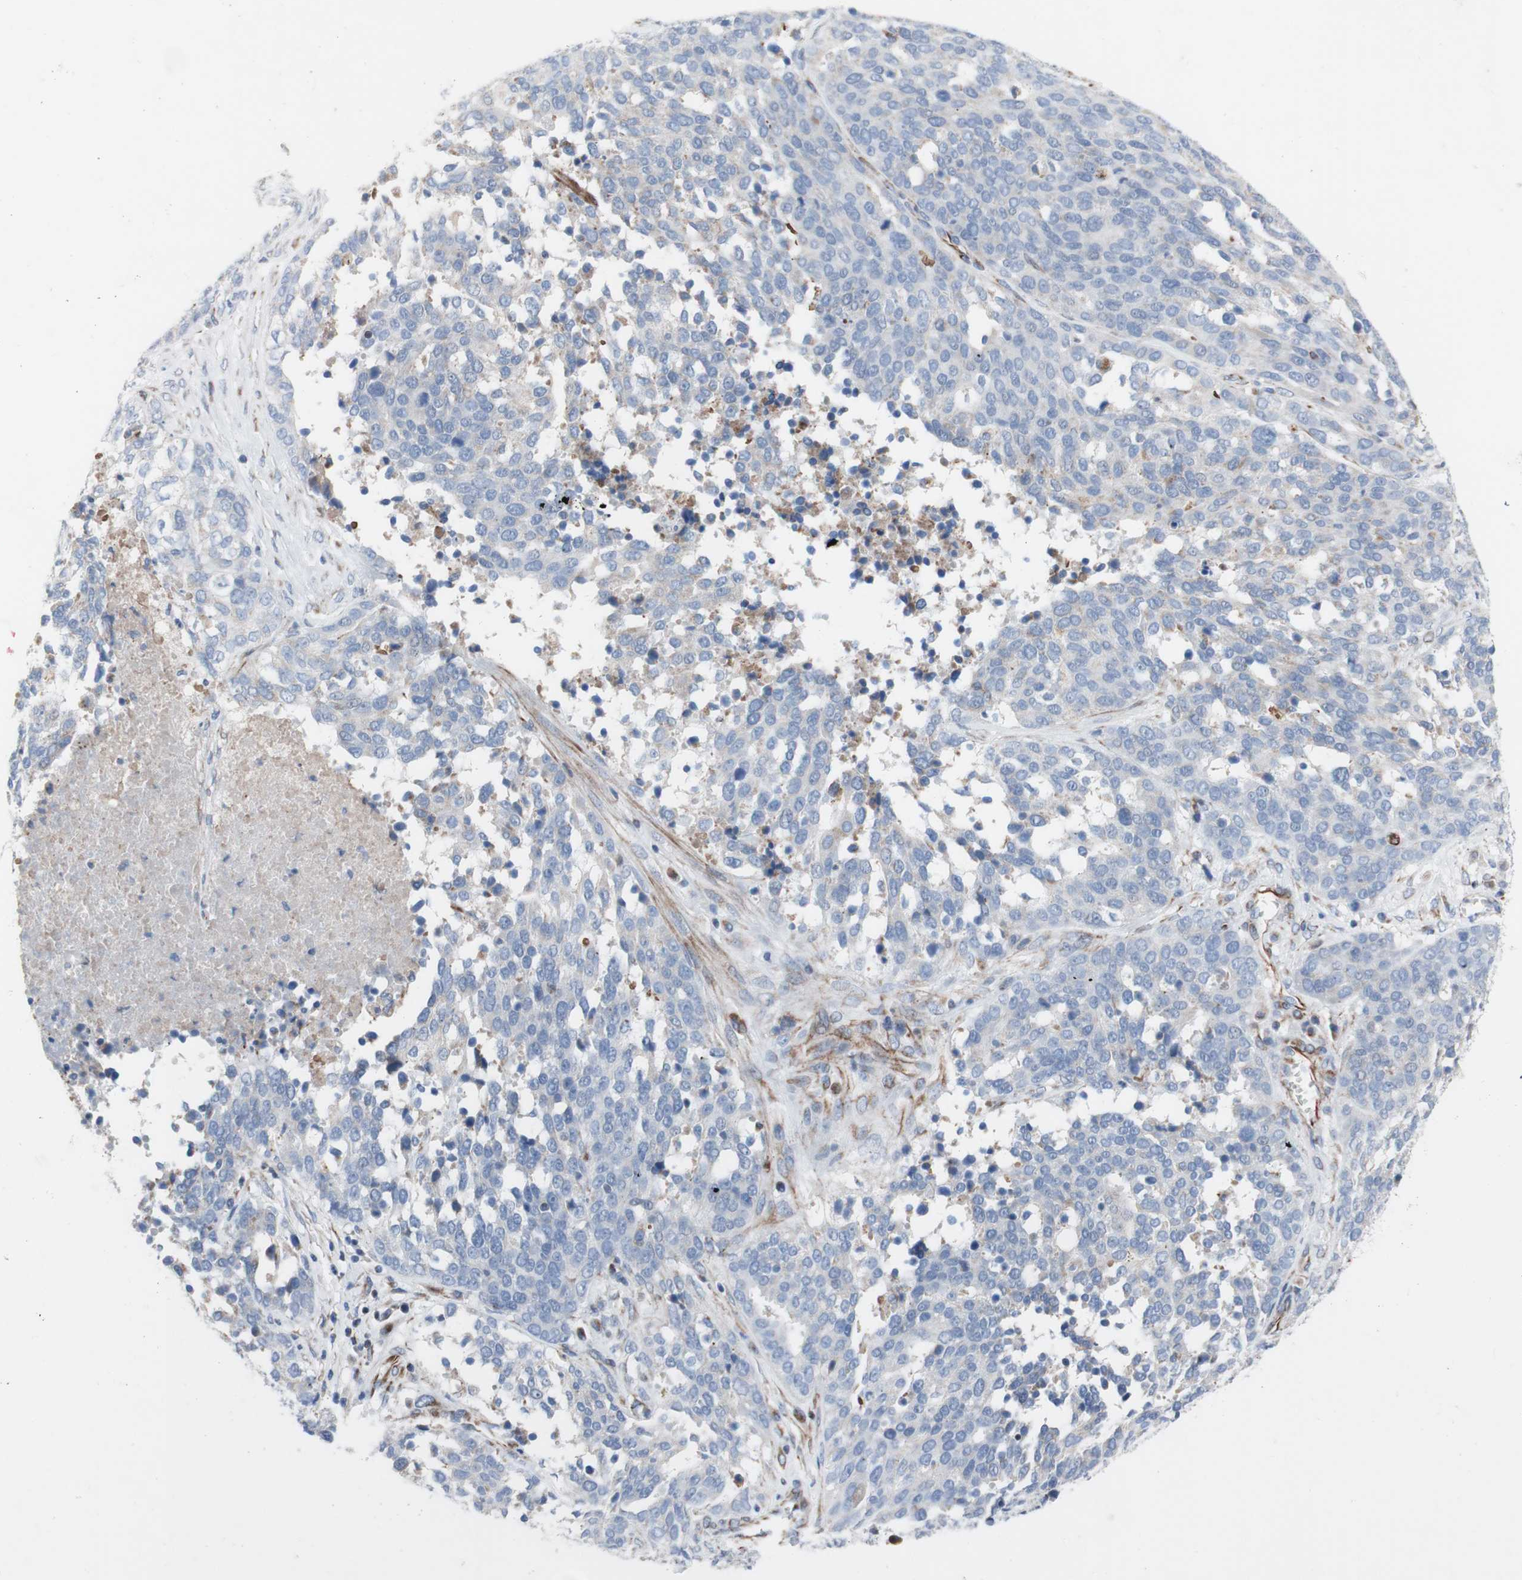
{"staining": {"intensity": "negative", "quantity": "none", "location": "none"}, "tissue": "ovarian cancer", "cell_type": "Tumor cells", "image_type": "cancer", "snomed": [{"axis": "morphology", "description": "Cystadenocarcinoma, serous, NOS"}, {"axis": "topography", "description": "Ovary"}], "caption": "Tumor cells are negative for brown protein staining in ovarian cancer (serous cystadenocarcinoma).", "gene": "AGPAT5", "patient": {"sex": "female", "age": 44}}